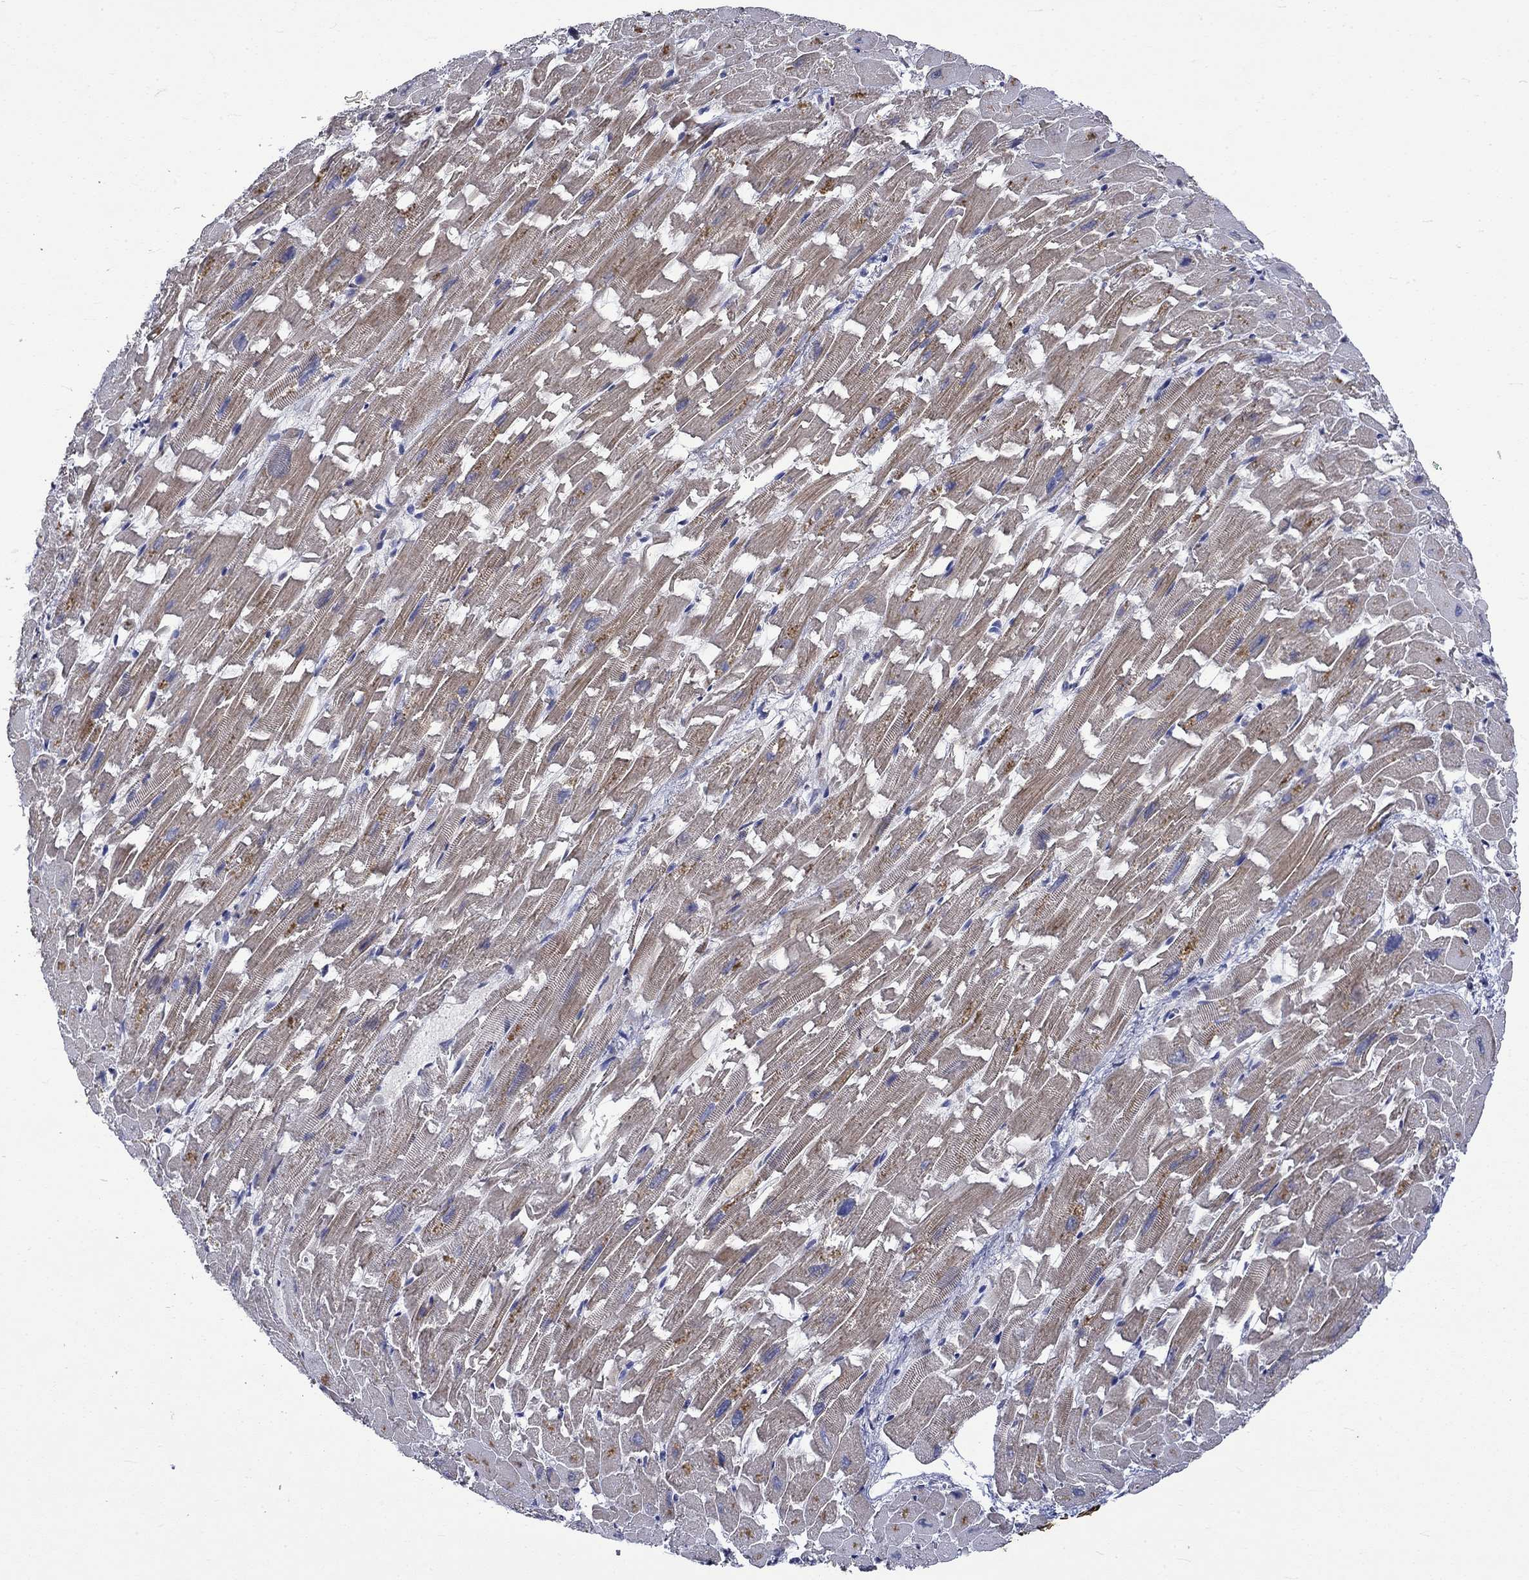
{"staining": {"intensity": "moderate", "quantity": "25%-75%", "location": "cytoplasmic/membranous"}, "tissue": "heart muscle", "cell_type": "Cardiomyocytes", "image_type": "normal", "snomed": [{"axis": "morphology", "description": "Normal tissue, NOS"}, {"axis": "topography", "description": "Heart"}], "caption": "DAB (3,3'-diaminobenzidine) immunohistochemical staining of normal human heart muscle shows moderate cytoplasmic/membranous protein staining in approximately 25%-75% of cardiomyocytes.", "gene": "DDX3Y", "patient": {"sex": "female", "age": 64}}